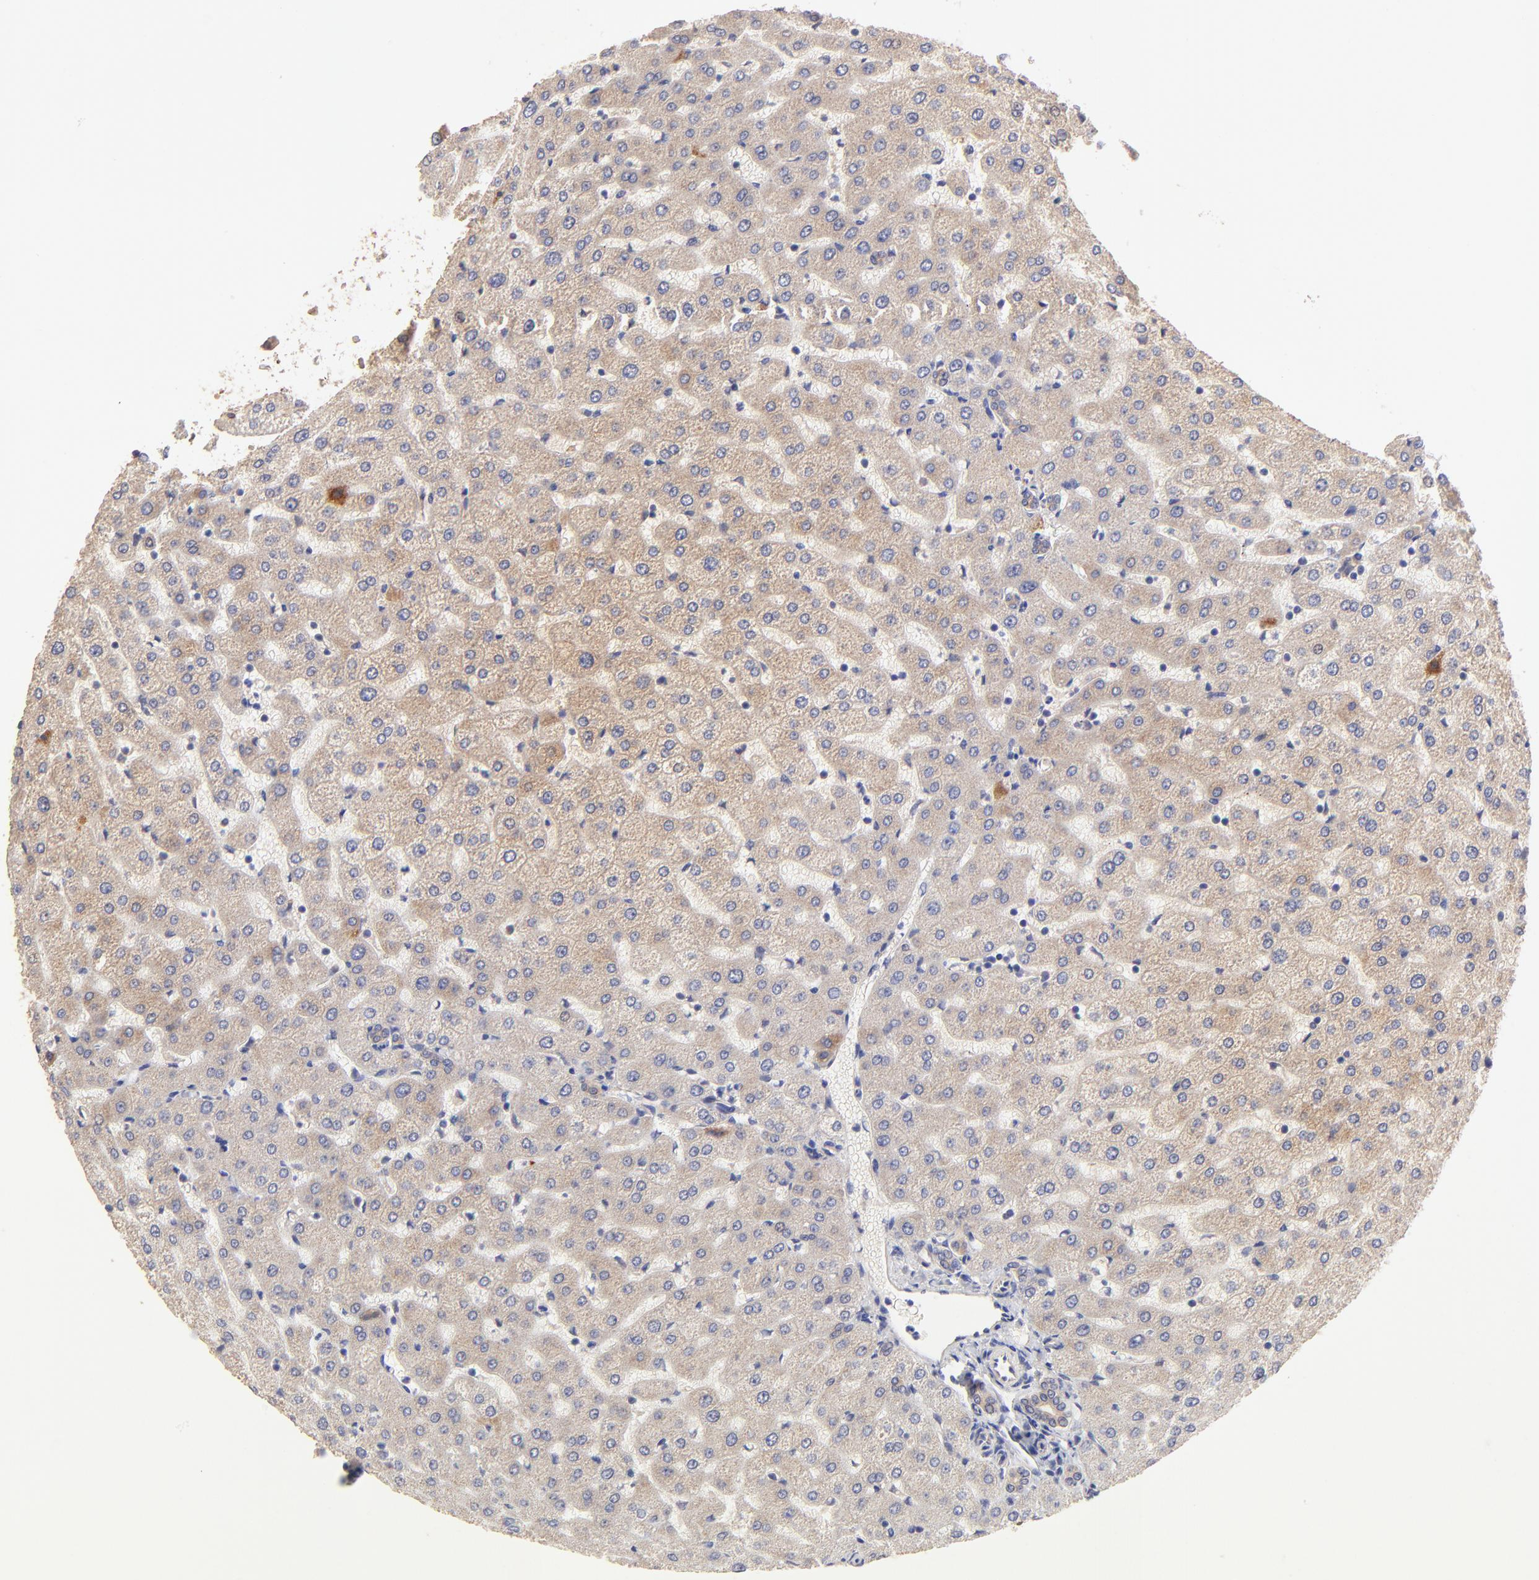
{"staining": {"intensity": "weak", "quantity": ">75%", "location": "cytoplasmic/membranous"}, "tissue": "liver", "cell_type": "Cholangiocytes", "image_type": "normal", "snomed": [{"axis": "morphology", "description": "Normal tissue, NOS"}, {"axis": "morphology", "description": "Fibrosis, NOS"}, {"axis": "topography", "description": "Liver"}], "caption": "The immunohistochemical stain shows weak cytoplasmic/membranous expression in cholangiocytes of unremarkable liver. (DAB IHC, brown staining for protein, blue staining for nuclei).", "gene": "TNFAIP3", "patient": {"sex": "female", "age": 29}}